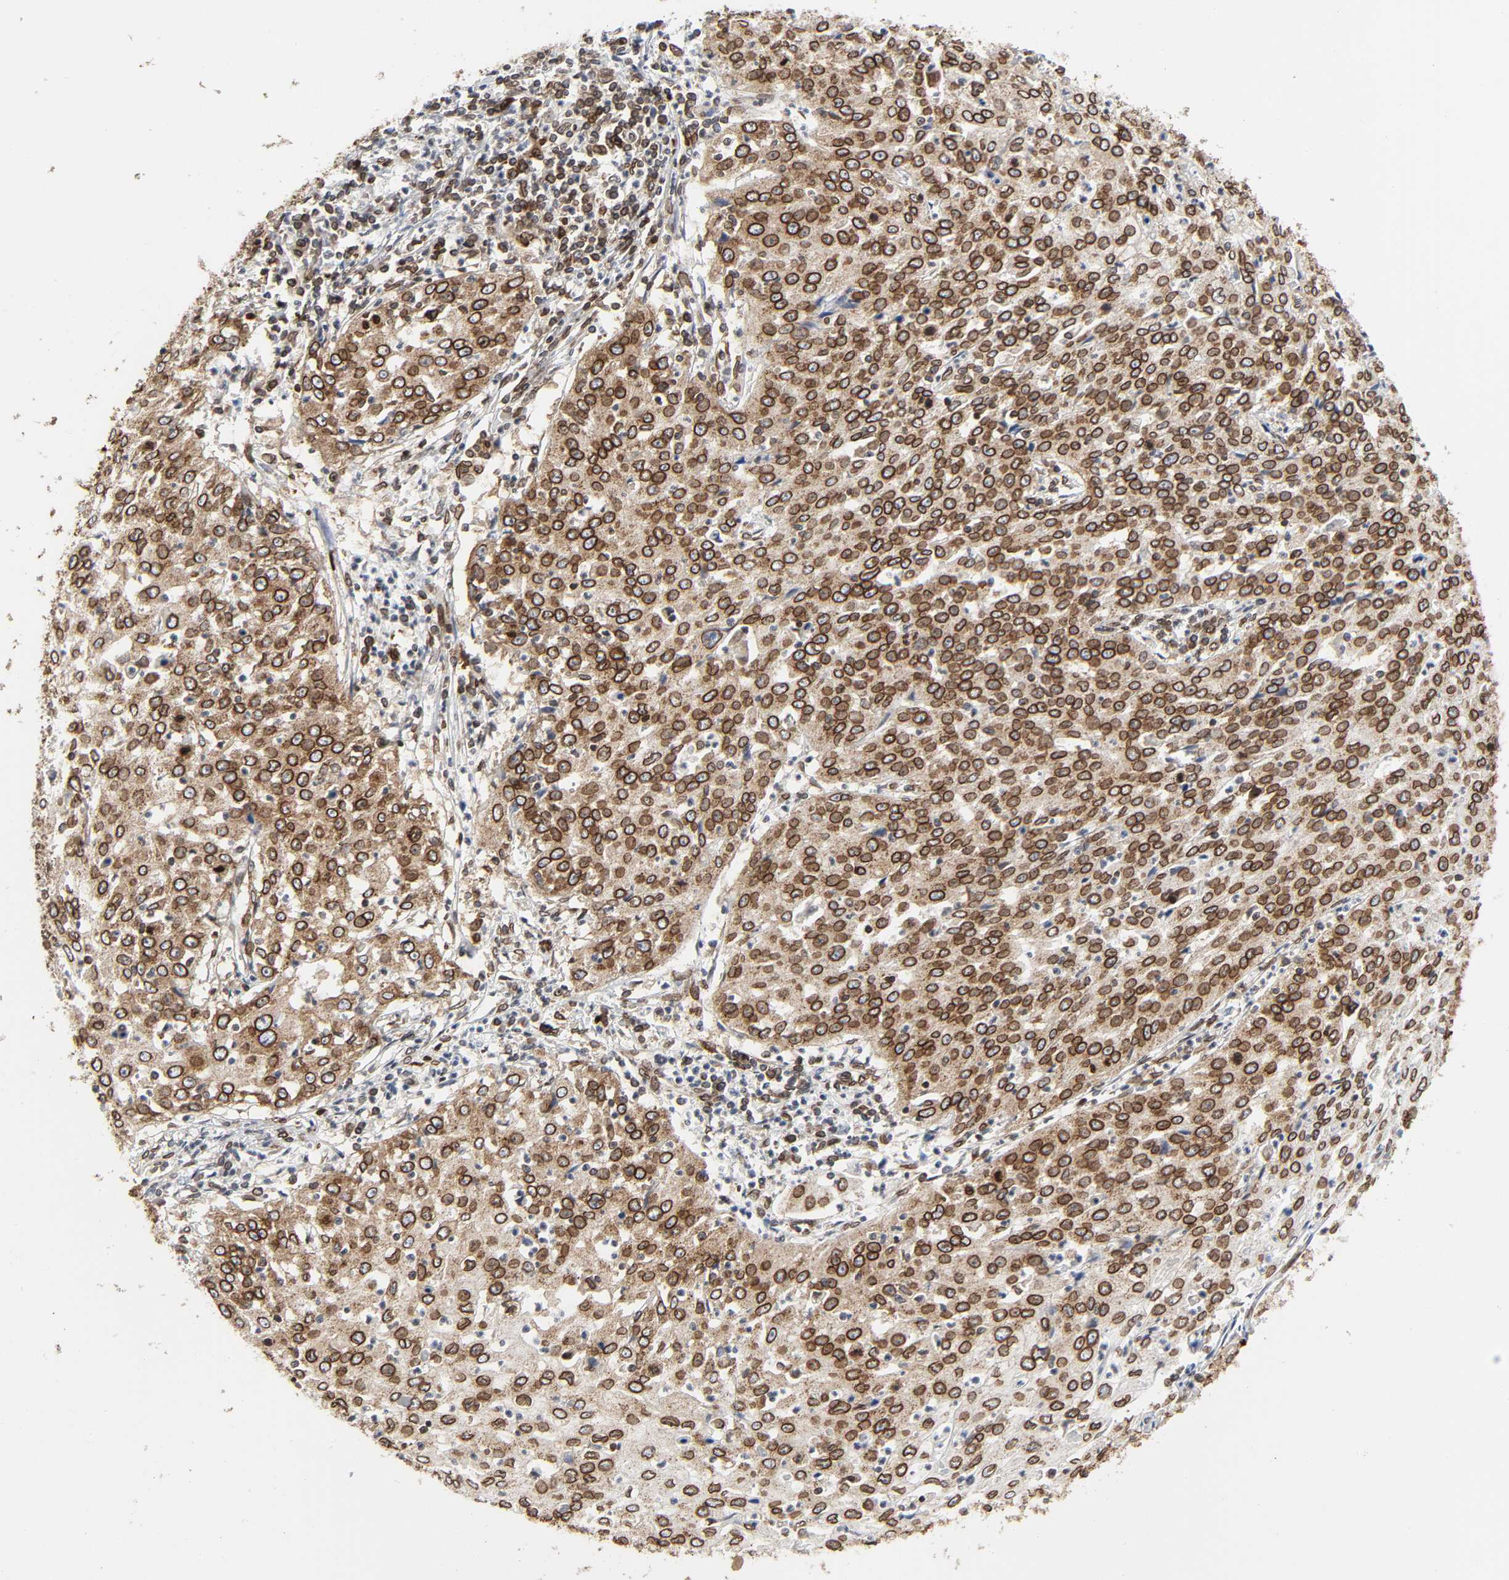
{"staining": {"intensity": "strong", "quantity": ">75%", "location": "cytoplasmic/membranous,nuclear"}, "tissue": "cervical cancer", "cell_type": "Tumor cells", "image_type": "cancer", "snomed": [{"axis": "morphology", "description": "Squamous cell carcinoma, NOS"}, {"axis": "topography", "description": "Cervix"}], "caption": "A high-resolution histopathology image shows immunohistochemistry (IHC) staining of cervical squamous cell carcinoma, which demonstrates strong cytoplasmic/membranous and nuclear positivity in approximately >75% of tumor cells.", "gene": "RANGAP1", "patient": {"sex": "female", "age": 39}}